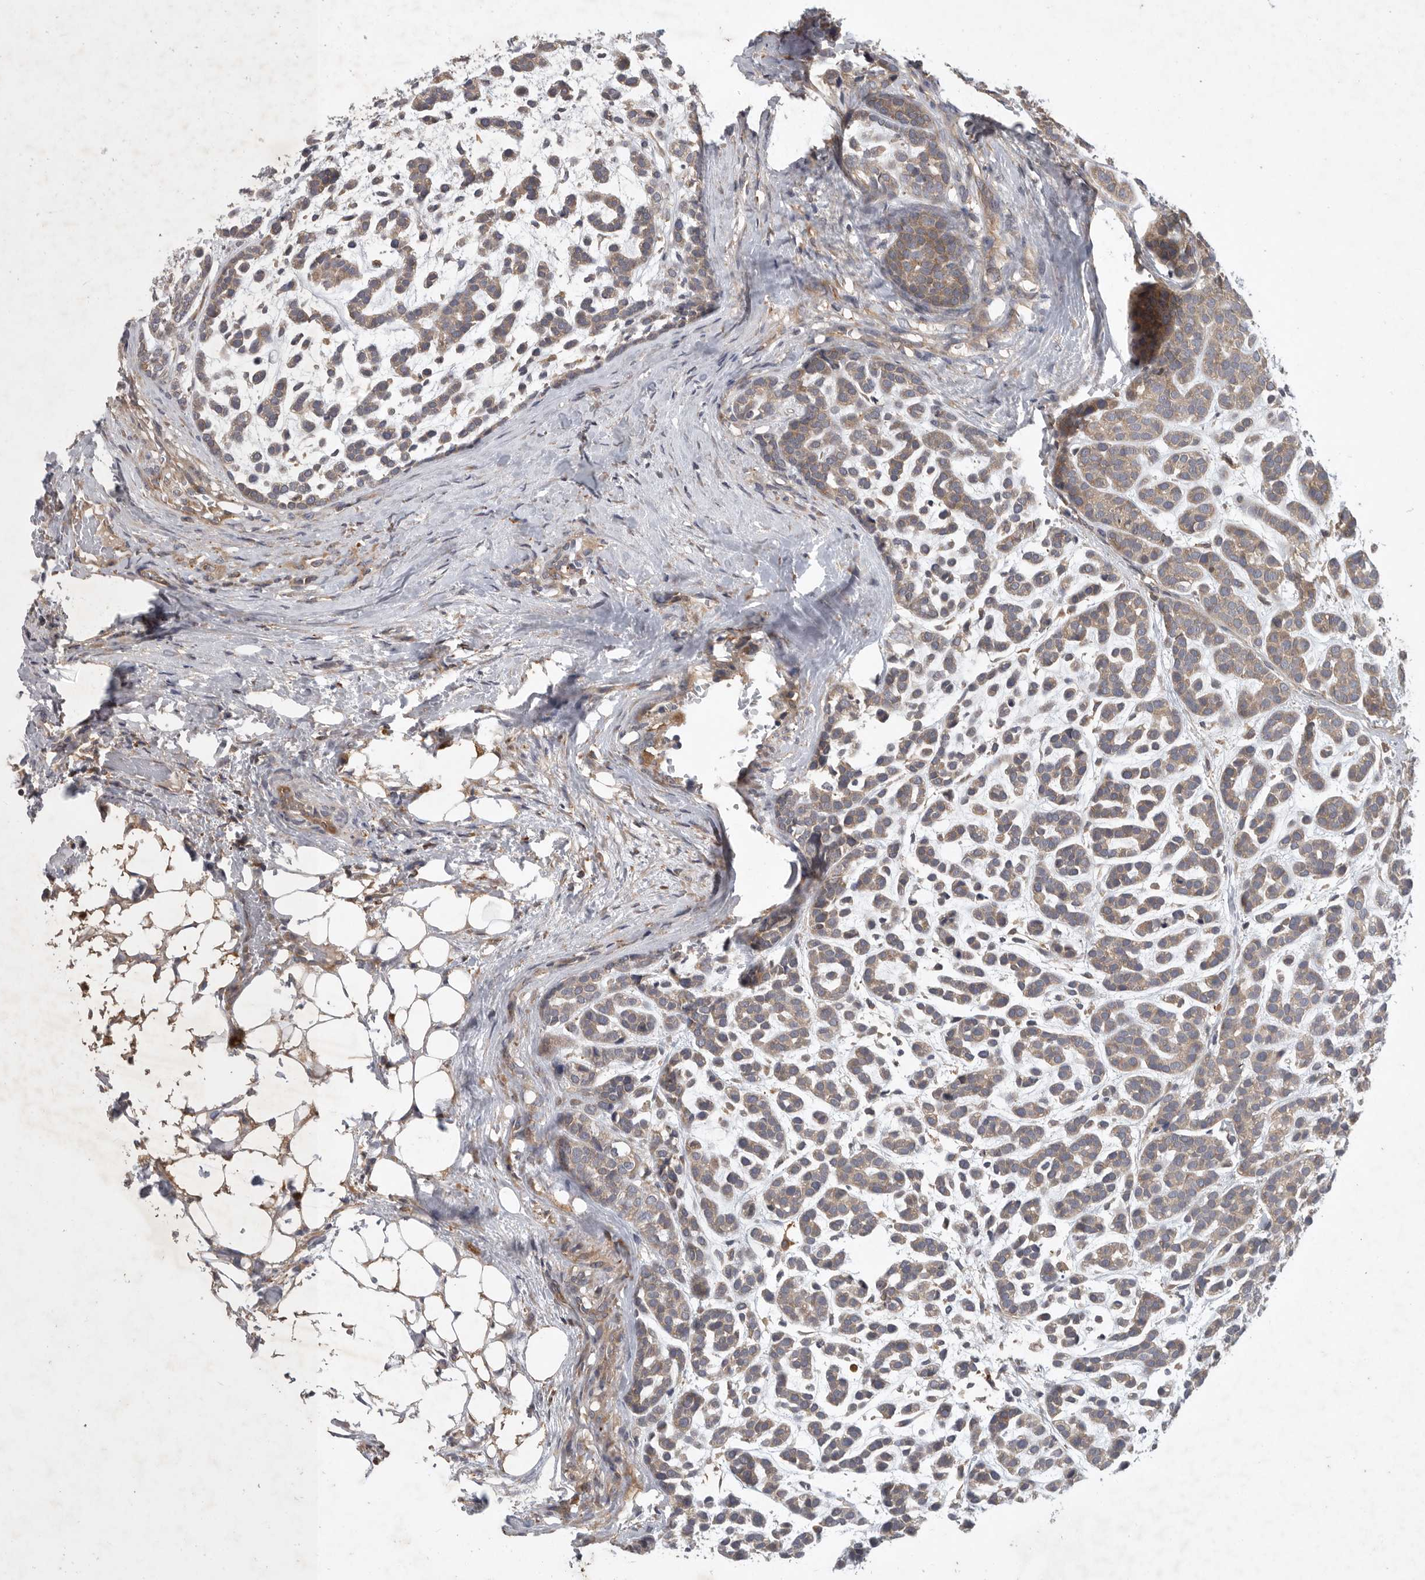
{"staining": {"intensity": "weak", "quantity": ">75%", "location": "cytoplasmic/membranous"}, "tissue": "head and neck cancer", "cell_type": "Tumor cells", "image_type": "cancer", "snomed": [{"axis": "morphology", "description": "Adenocarcinoma, NOS"}, {"axis": "morphology", "description": "Adenoma, NOS"}, {"axis": "topography", "description": "Head-Neck"}], "caption": "Immunohistochemical staining of human head and neck adenocarcinoma reveals low levels of weak cytoplasmic/membranous protein expression in approximately >75% of tumor cells. (DAB IHC with brightfield microscopy, high magnification).", "gene": "C1orf109", "patient": {"sex": "female", "age": 55}}